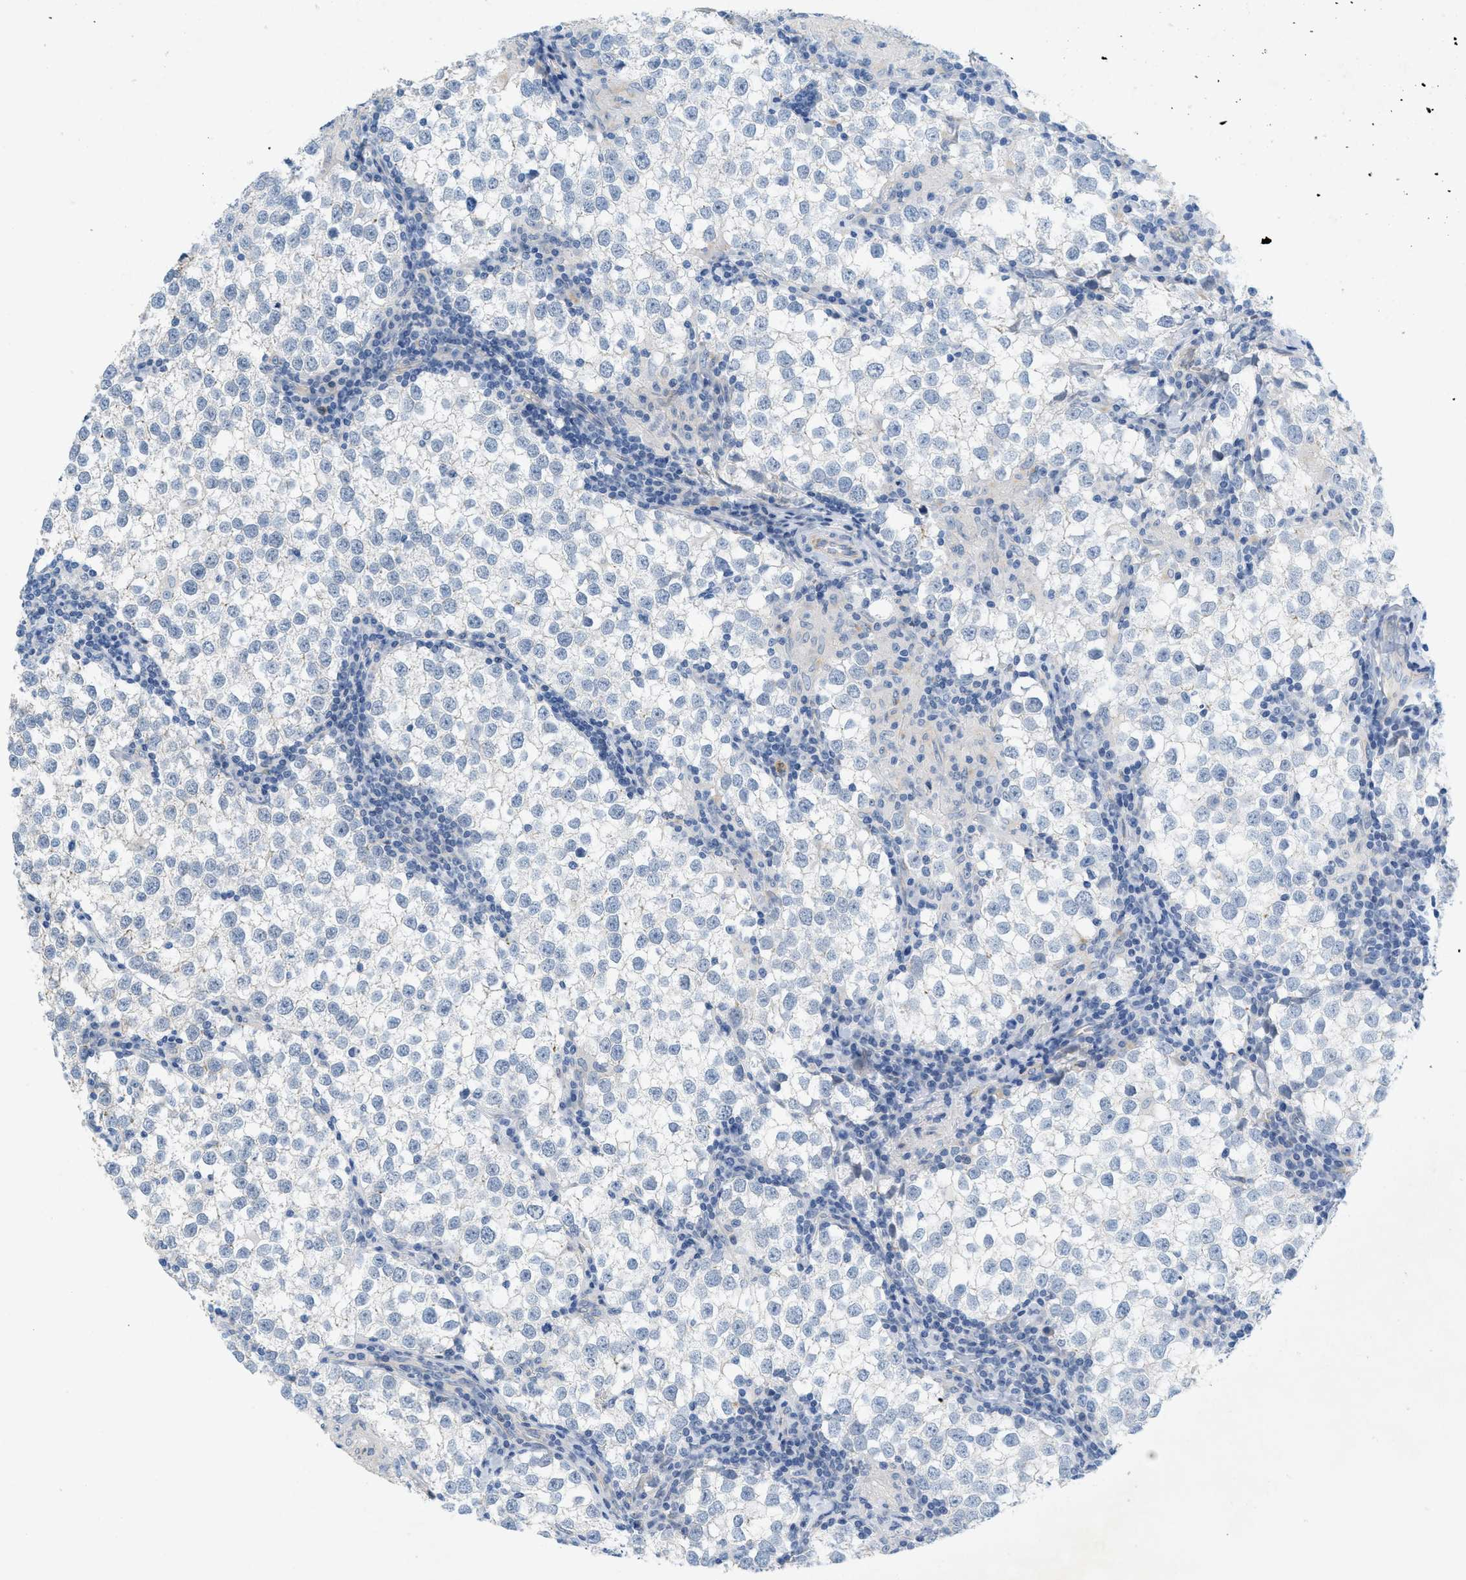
{"staining": {"intensity": "negative", "quantity": "none", "location": "none"}, "tissue": "testis cancer", "cell_type": "Tumor cells", "image_type": "cancer", "snomed": [{"axis": "morphology", "description": "Seminoma, NOS"}, {"axis": "morphology", "description": "Carcinoma, Embryonal, NOS"}, {"axis": "topography", "description": "Testis"}], "caption": "Tumor cells are negative for brown protein staining in seminoma (testis). (Immunohistochemistry (ihc), brightfield microscopy, high magnification).", "gene": "CRB3", "patient": {"sex": "male", "age": 36}}